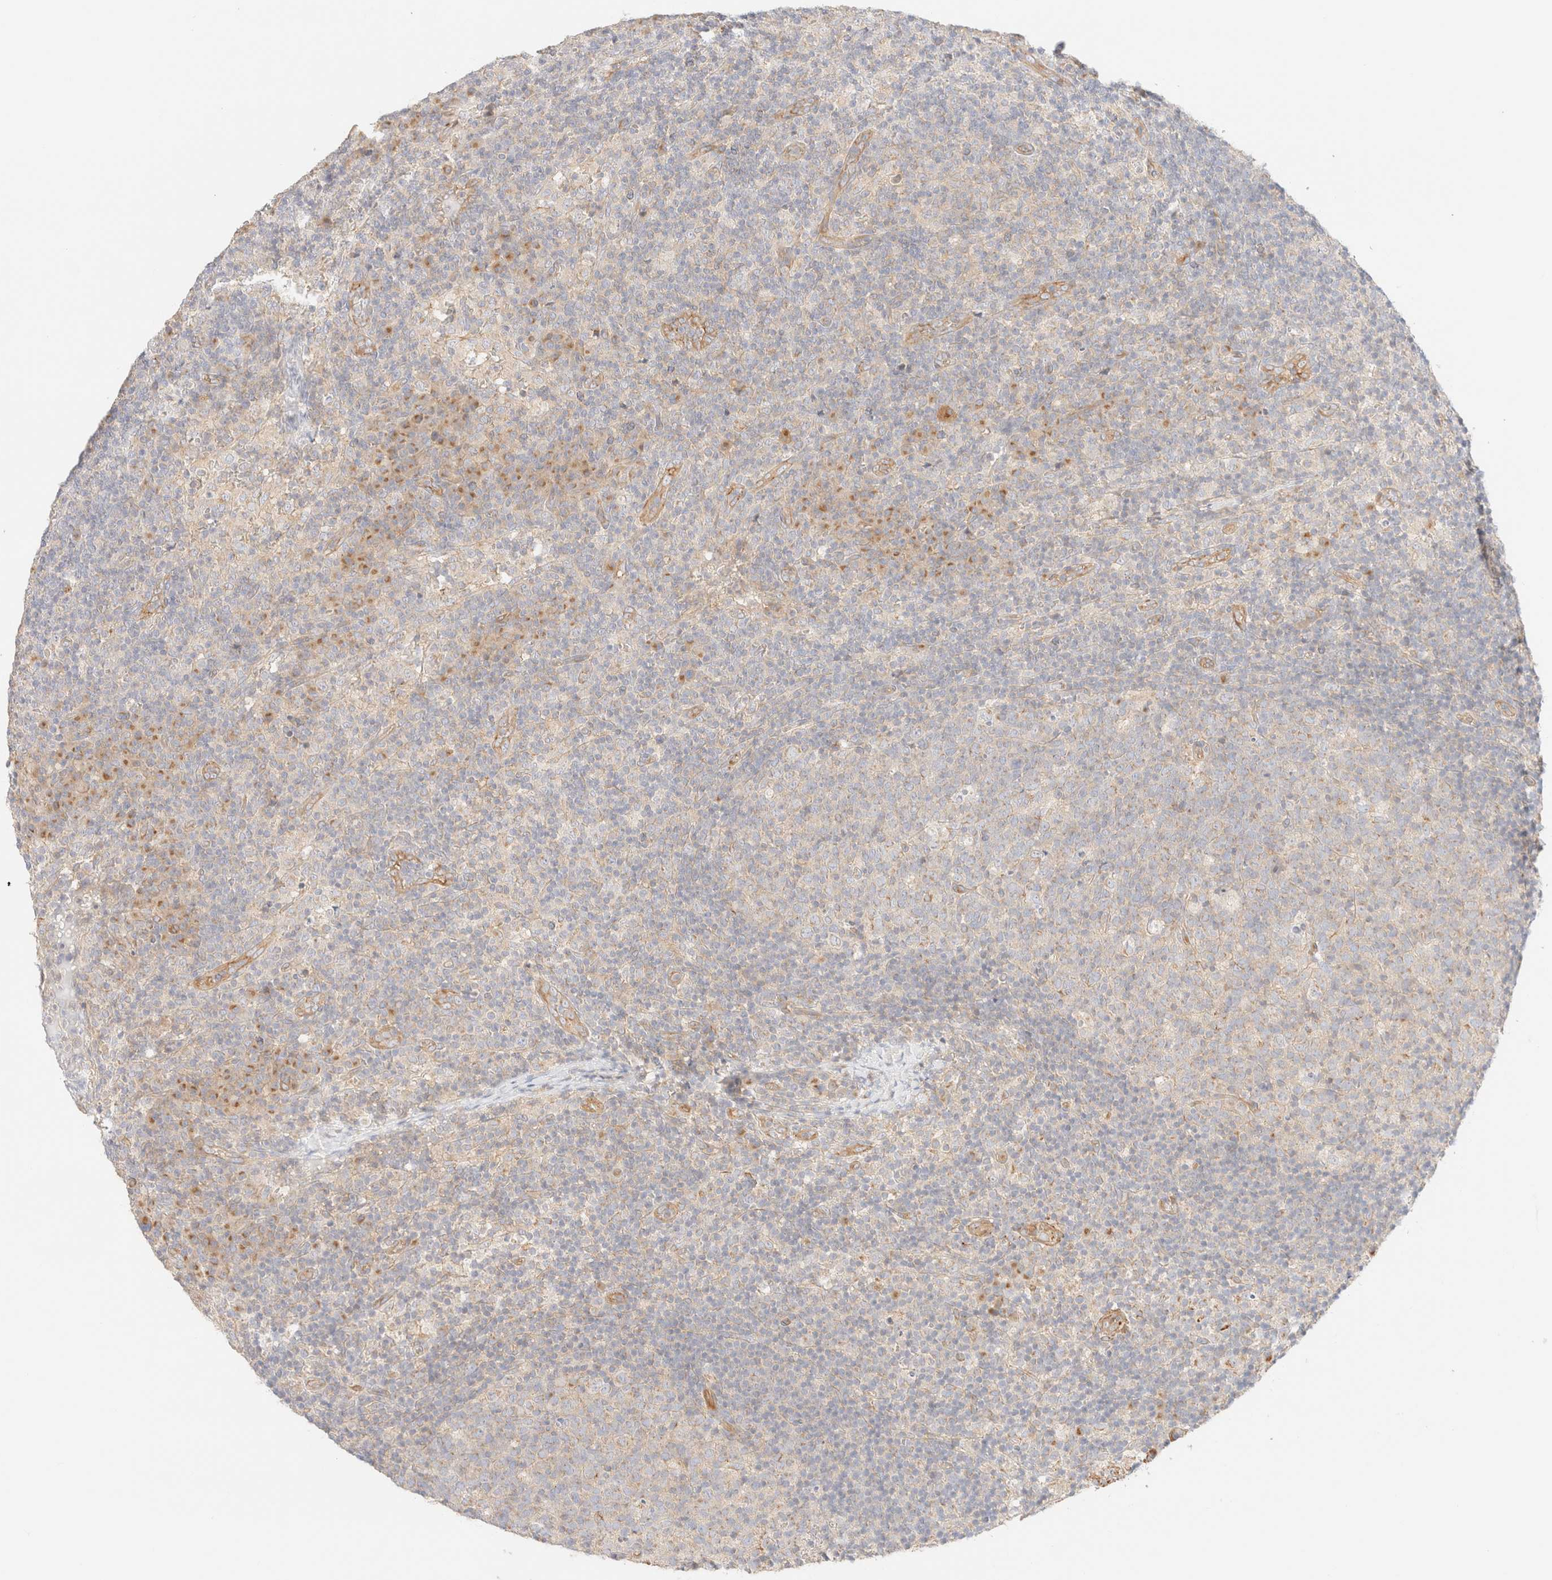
{"staining": {"intensity": "negative", "quantity": "none", "location": "none"}, "tissue": "lymph node", "cell_type": "Germinal center cells", "image_type": "normal", "snomed": [{"axis": "morphology", "description": "Normal tissue, NOS"}, {"axis": "morphology", "description": "Inflammation, NOS"}, {"axis": "topography", "description": "Lymph node"}], "caption": "Lymph node was stained to show a protein in brown. There is no significant staining in germinal center cells. (DAB immunohistochemistry, high magnification).", "gene": "MYO10", "patient": {"sex": "male", "age": 55}}